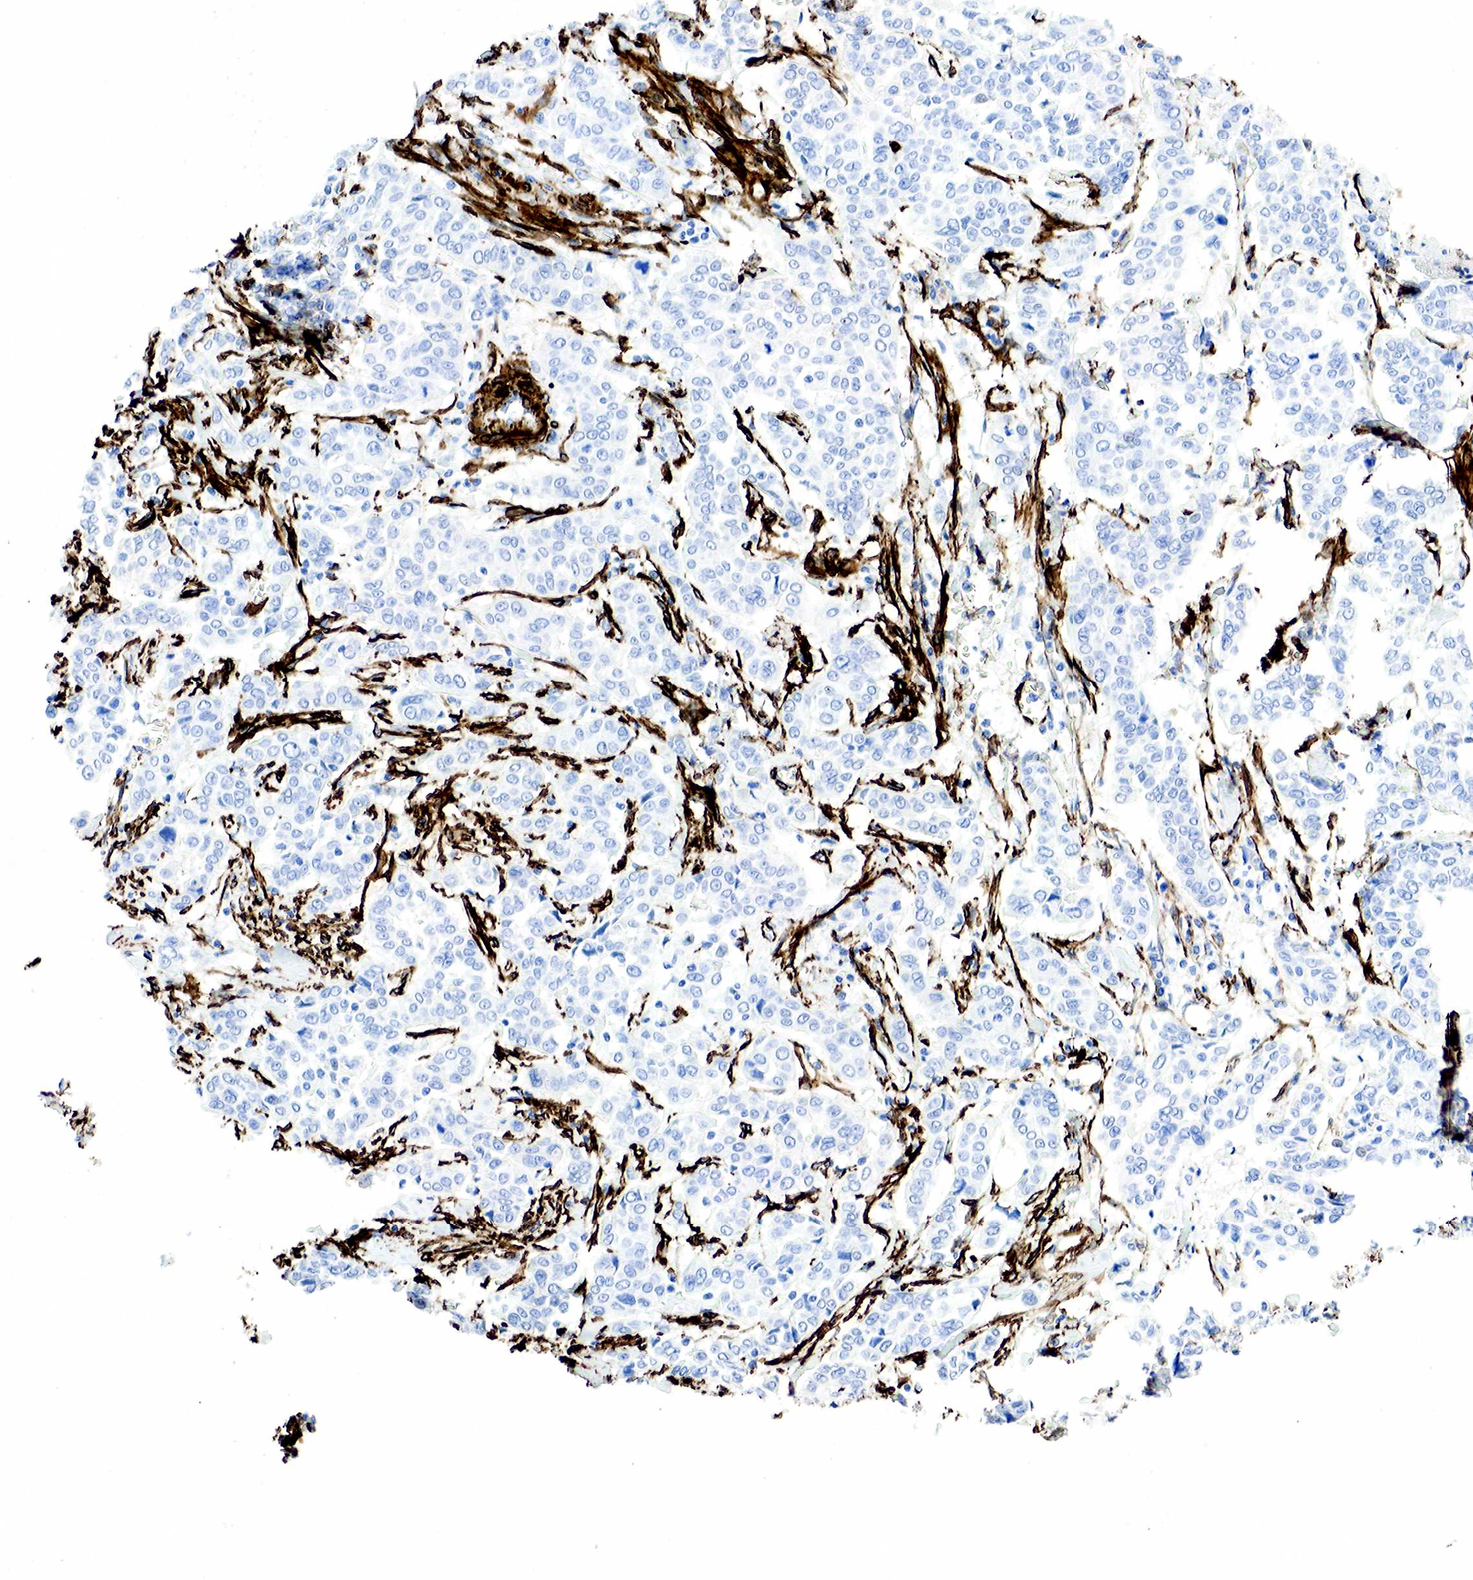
{"staining": {"intensity": "negative", "quantity": "none", "location": "none"}, "tissue": "pancreatic cancer", "cell_type": "Tumor cells", "image_type": "cancer", "snomed": [{"axis": "morphology", "description": "Adenocarcinoma, NOS"}, {"axis": "topography", "description": "Pancreas"}], "caption": "Tumor cells show no significant protein expression in adenocarcinoma (pancreatic).", "gene": "ACTA2", "patient": {"sex": "female", "age": 52}}